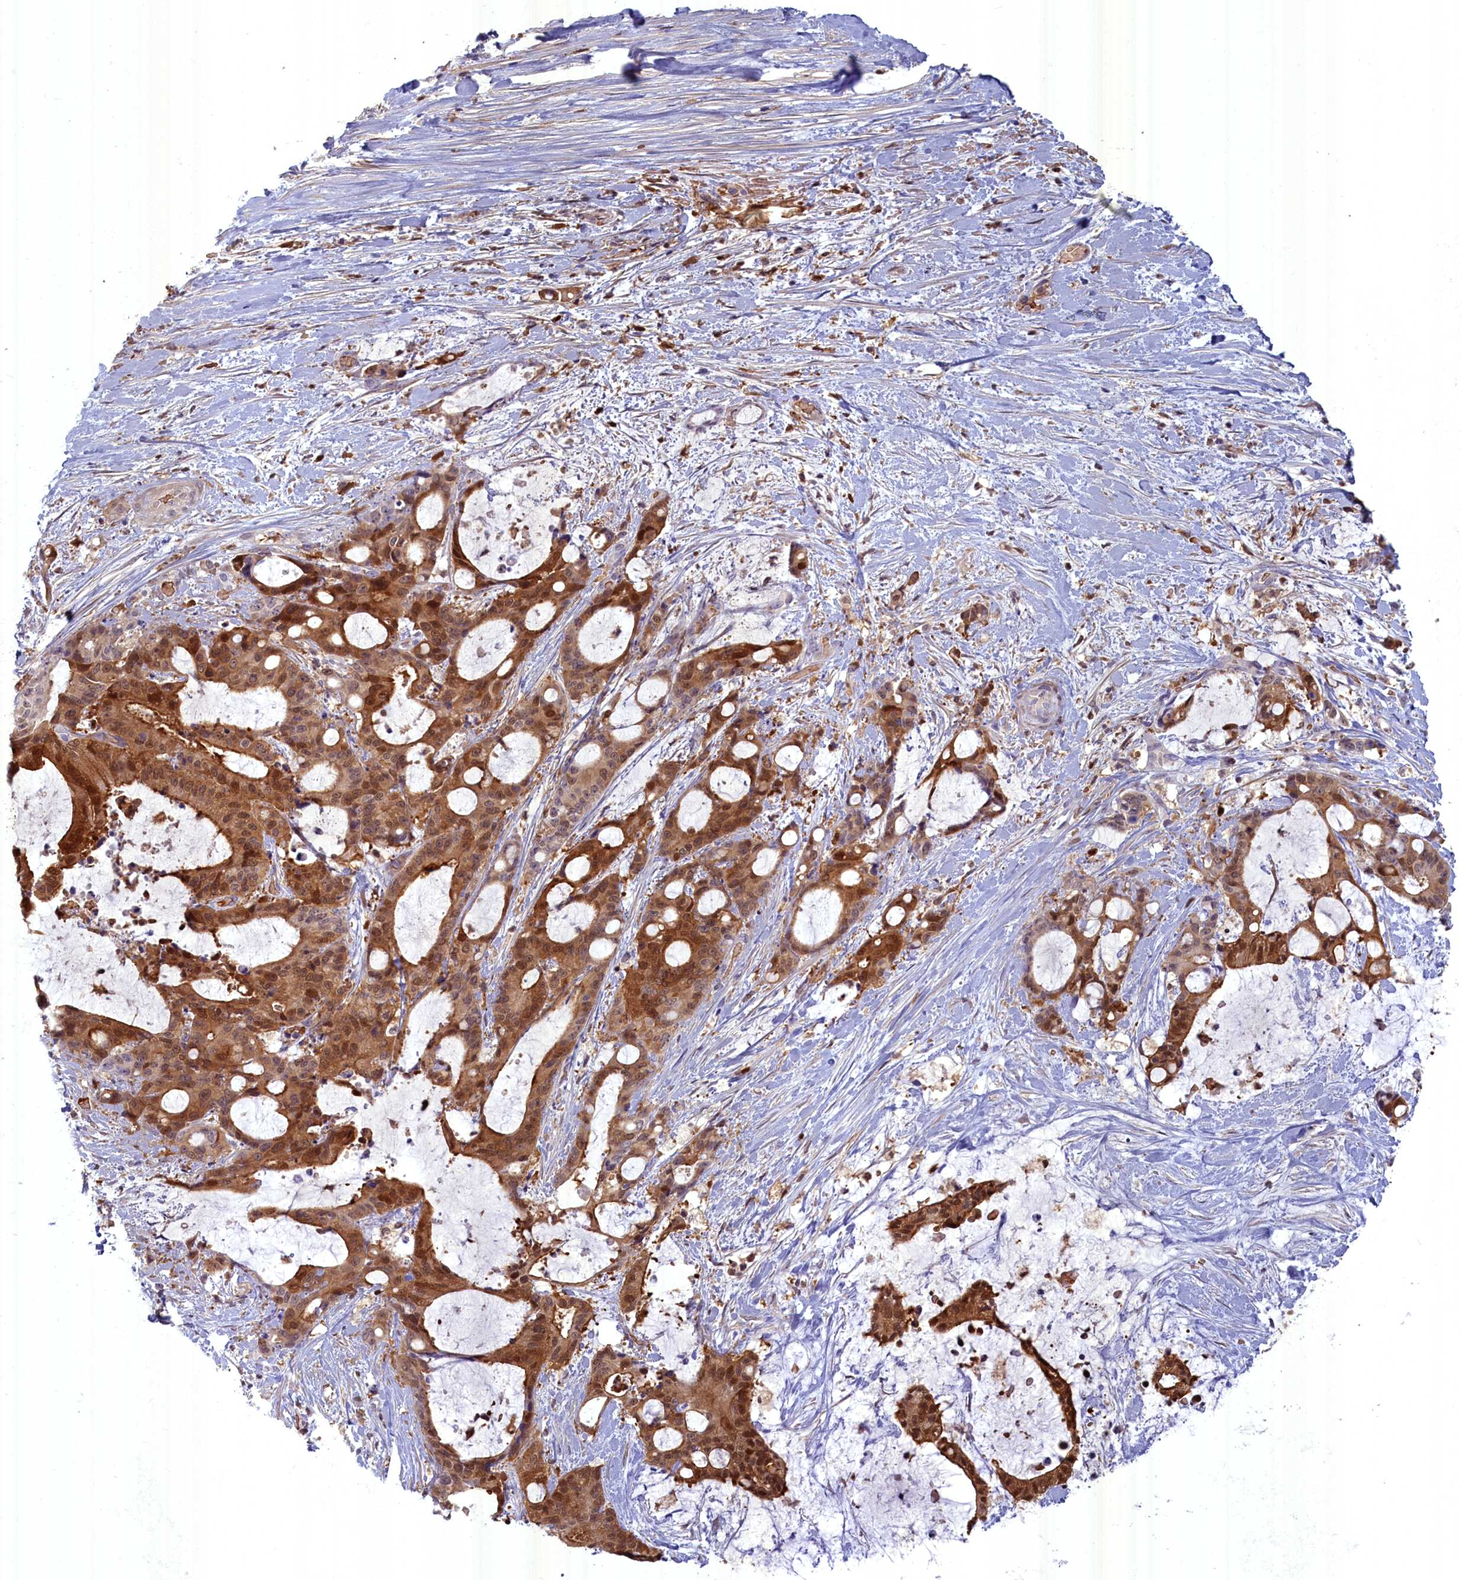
{"staining": {"intensity": "moderate", "quantity": ">75%", "location": "cytoplasmic/membranous,nuclear"}, "tissue": "liver cancer", "cell_type": "Tumor cells", "image_type": "cancer", "snomed": [{"axis": "morphology", "description": "Normal tissue, NOS"}, {"axis": "morphology", "description": "Cholangiocarcinoma"}, {"axis": "topography", "description": "Liver"}, {"axis": "topography", "description": "Peripheral nerve tissue"}], "caption": "Cholangiocarcinoma (liver) stained for a protein (brown) demonstrates moderate cytoplasmic/membranous and nuclear positive expression in about >75% of tumor cells.", "gene": "BLVRB", "patient": {"sex": "female", "age": 73}}